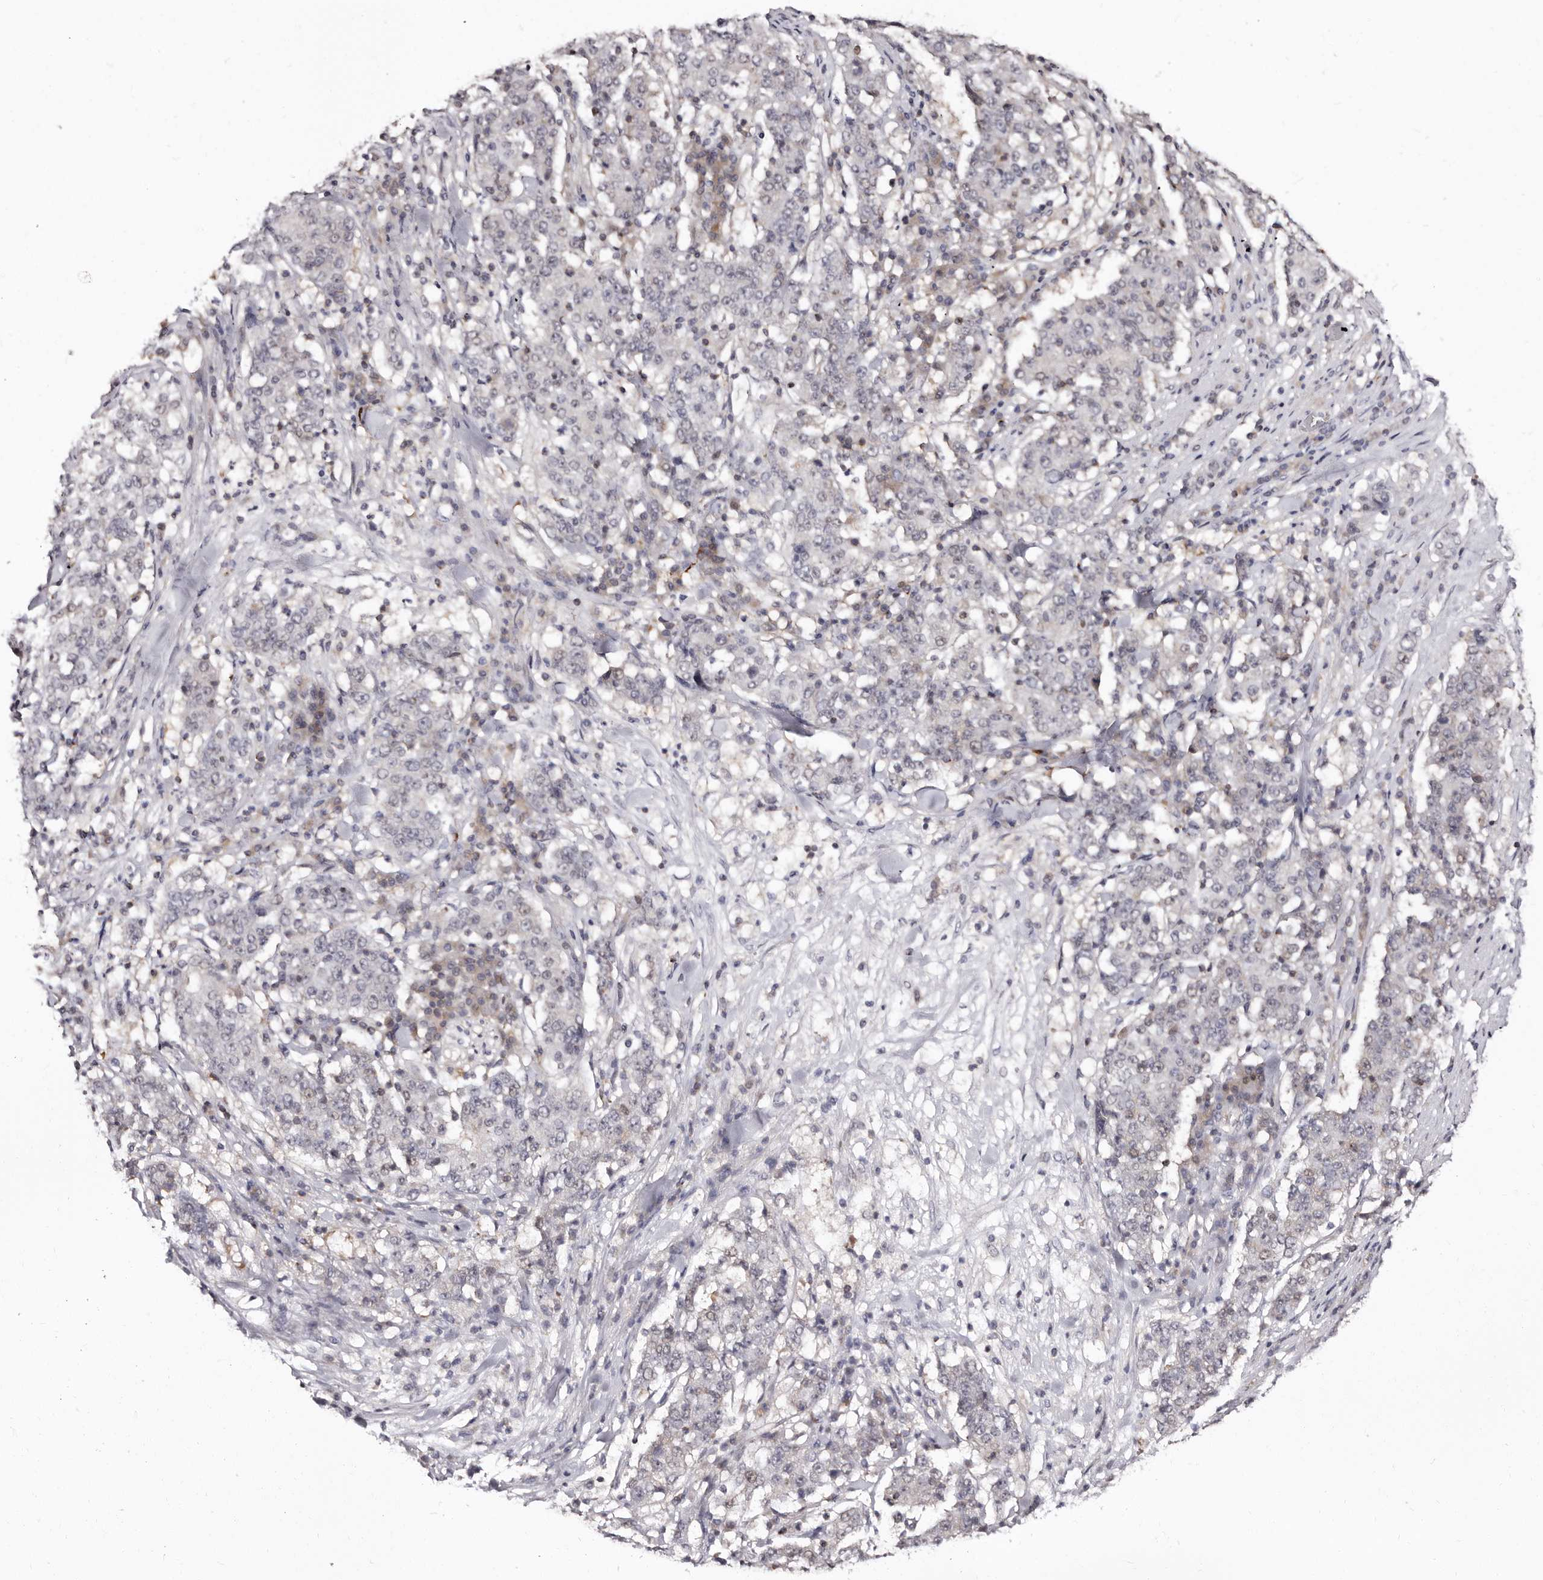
{"staining": {"intensity": "negative", "quantity": "none", "location": "none"}, "tissue": "stomach cancer", "cell_type": "Tumor cells", "image_type": "cancer", "snomed": [{"axis": "morphology", "description": "Adenocarcinoma, NOS"}, {"axis": "topography", "description": "Stomach"}], "caption": "Immunohistochemistry (IHC) of stomach adenocarcinoma displays no positivity in tumor cells. (Brightfield microscopy of DAB (3,3'-diaminobenzidine) immunohistochemistry at high magnification).", "gene": "PHF20L1", "patient": {"sex": "male", "age": 59}}